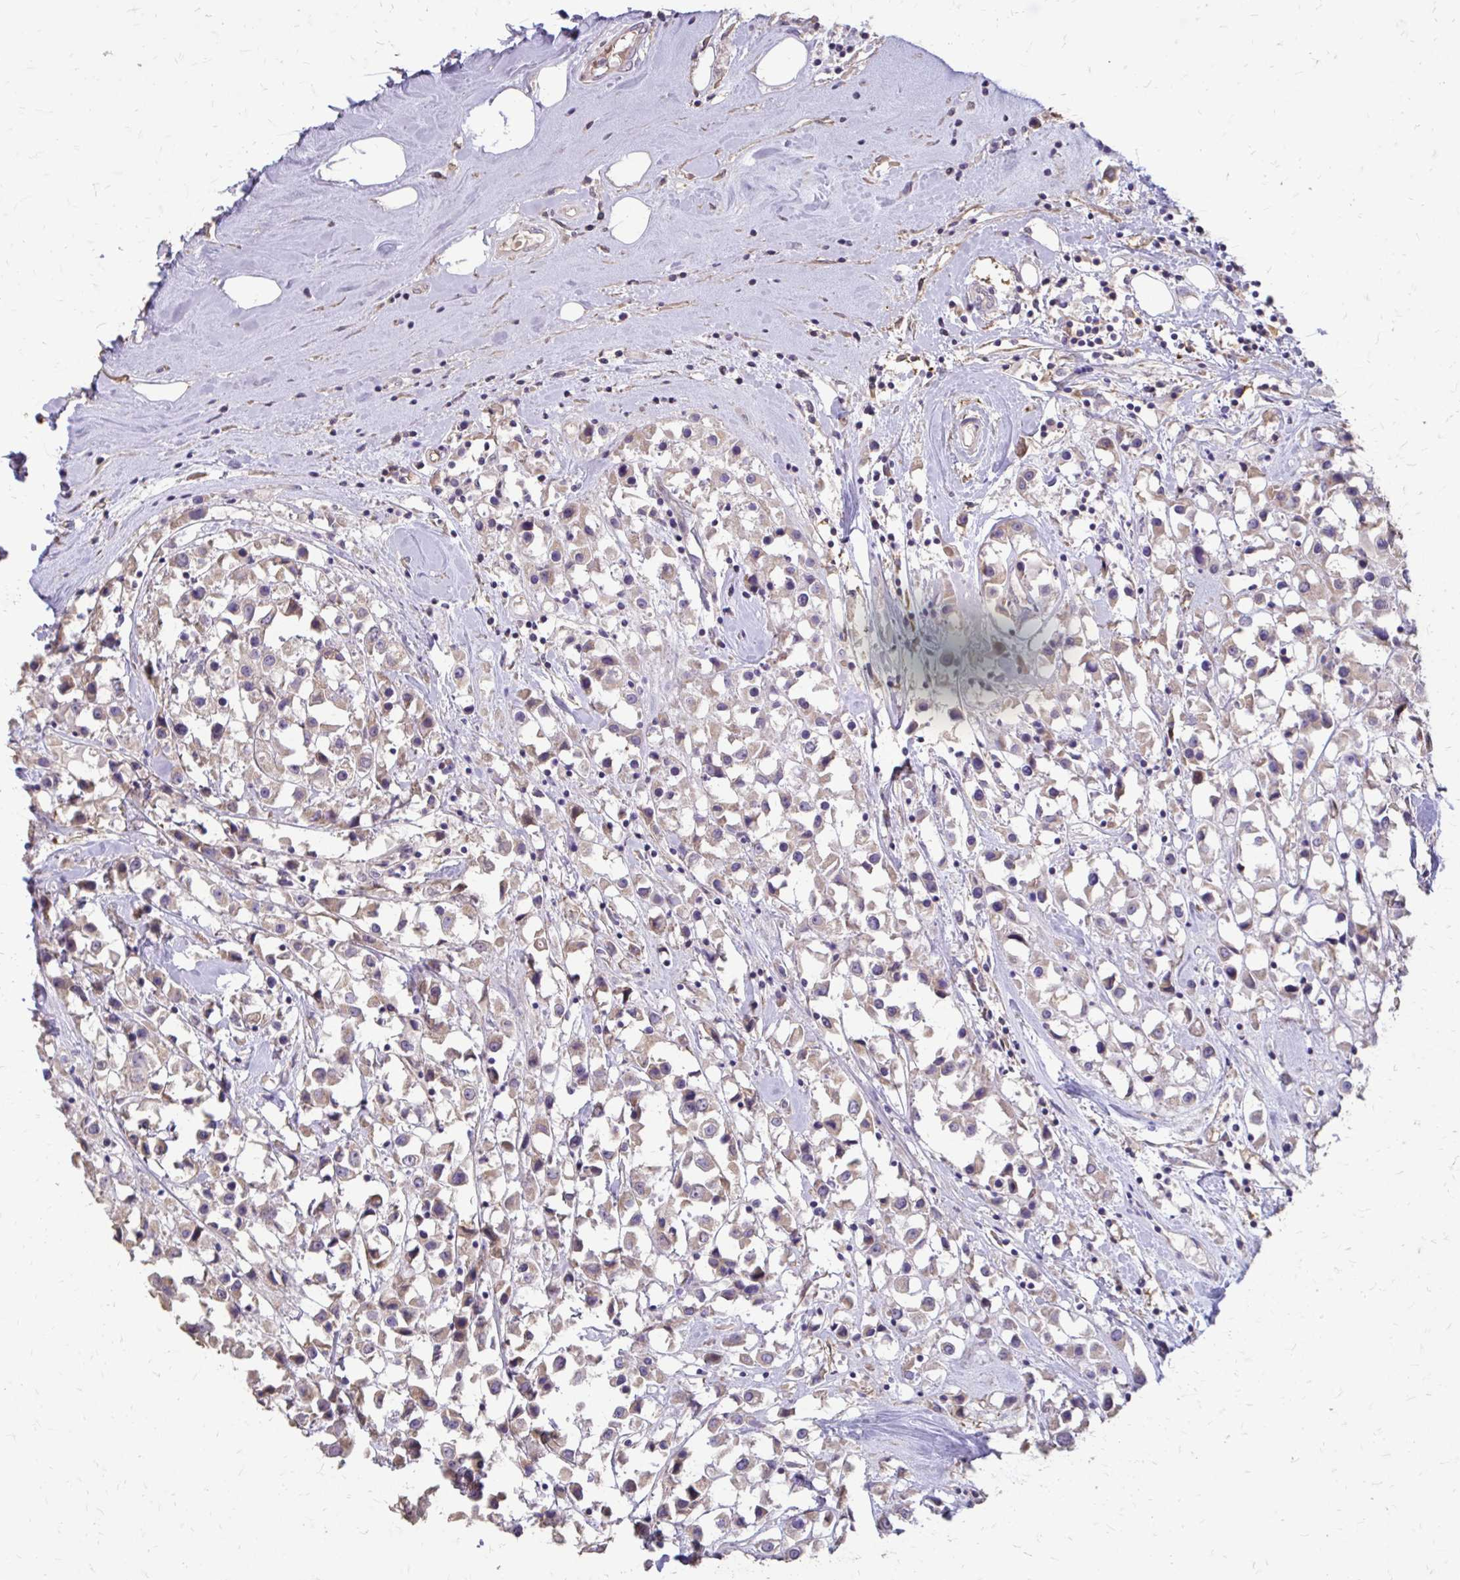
{"staining": {"intensity": "weak", "quantity": "25%-75%", "location": "cytoplasmic/membranous"}, "tissue": "breast cancer", "cell_type": "Tumor cells", "image_type": "cancer", "snomed": [{"axis": "morphology", "description": "Duct carcinoma"}, {"axis": "topography", "description": "Breast"}], "caption": "Approximately 25%-75% of tumor cells in breast cancer demonstrate weak cytoplasmic/membranous protein staining as visualized by brown immunohistochemical staining.", "gene": "MYORG", "patient": {"sex": "female", "age": 61}}